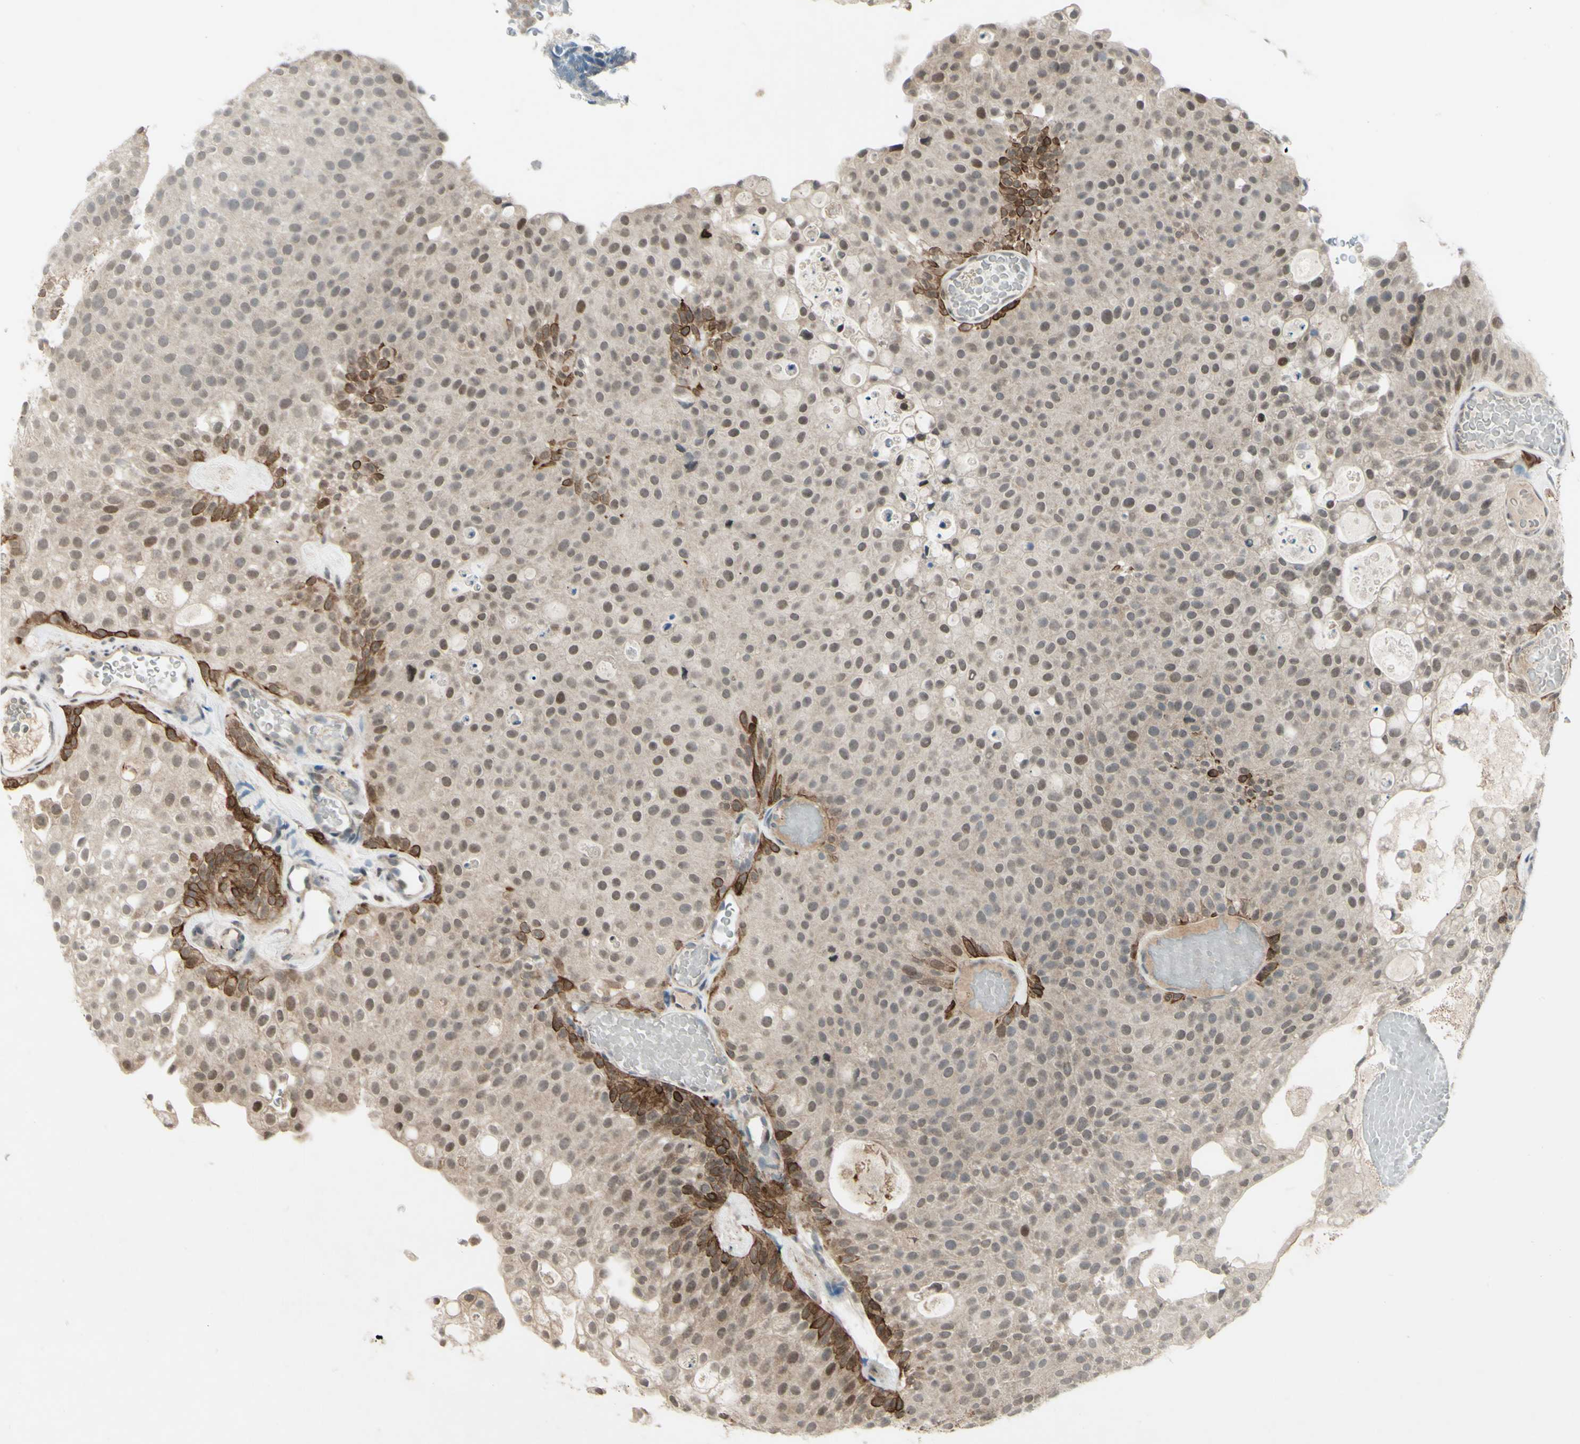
{"staining": {"intensity": "strong", "quantity": "<25%", "location": "cytoplasmic/membranous"}, "tissue": "urothelial cancer", "cell_type": "Tumor cells", "image_type": "cancer", "snomed": [{"axis": "morphology", "description": "Urothelial carcinoma, Low grade"}, {"axis": "topography", "description": "Urinary bladder"}], "caption": "Immunohistochemistry image of neoplastic tissue: low-grade urothelial carcinoma stained using immunohistochemistry (IHC) displays medium levels of strong protein expression localized specifically in the cytoplasmic/membranous of tumor cells, appearing as a cytoplasmic/membranous brown color.", "gene": "FGFR2", "patient": {"sex": "male", "age": 78}}